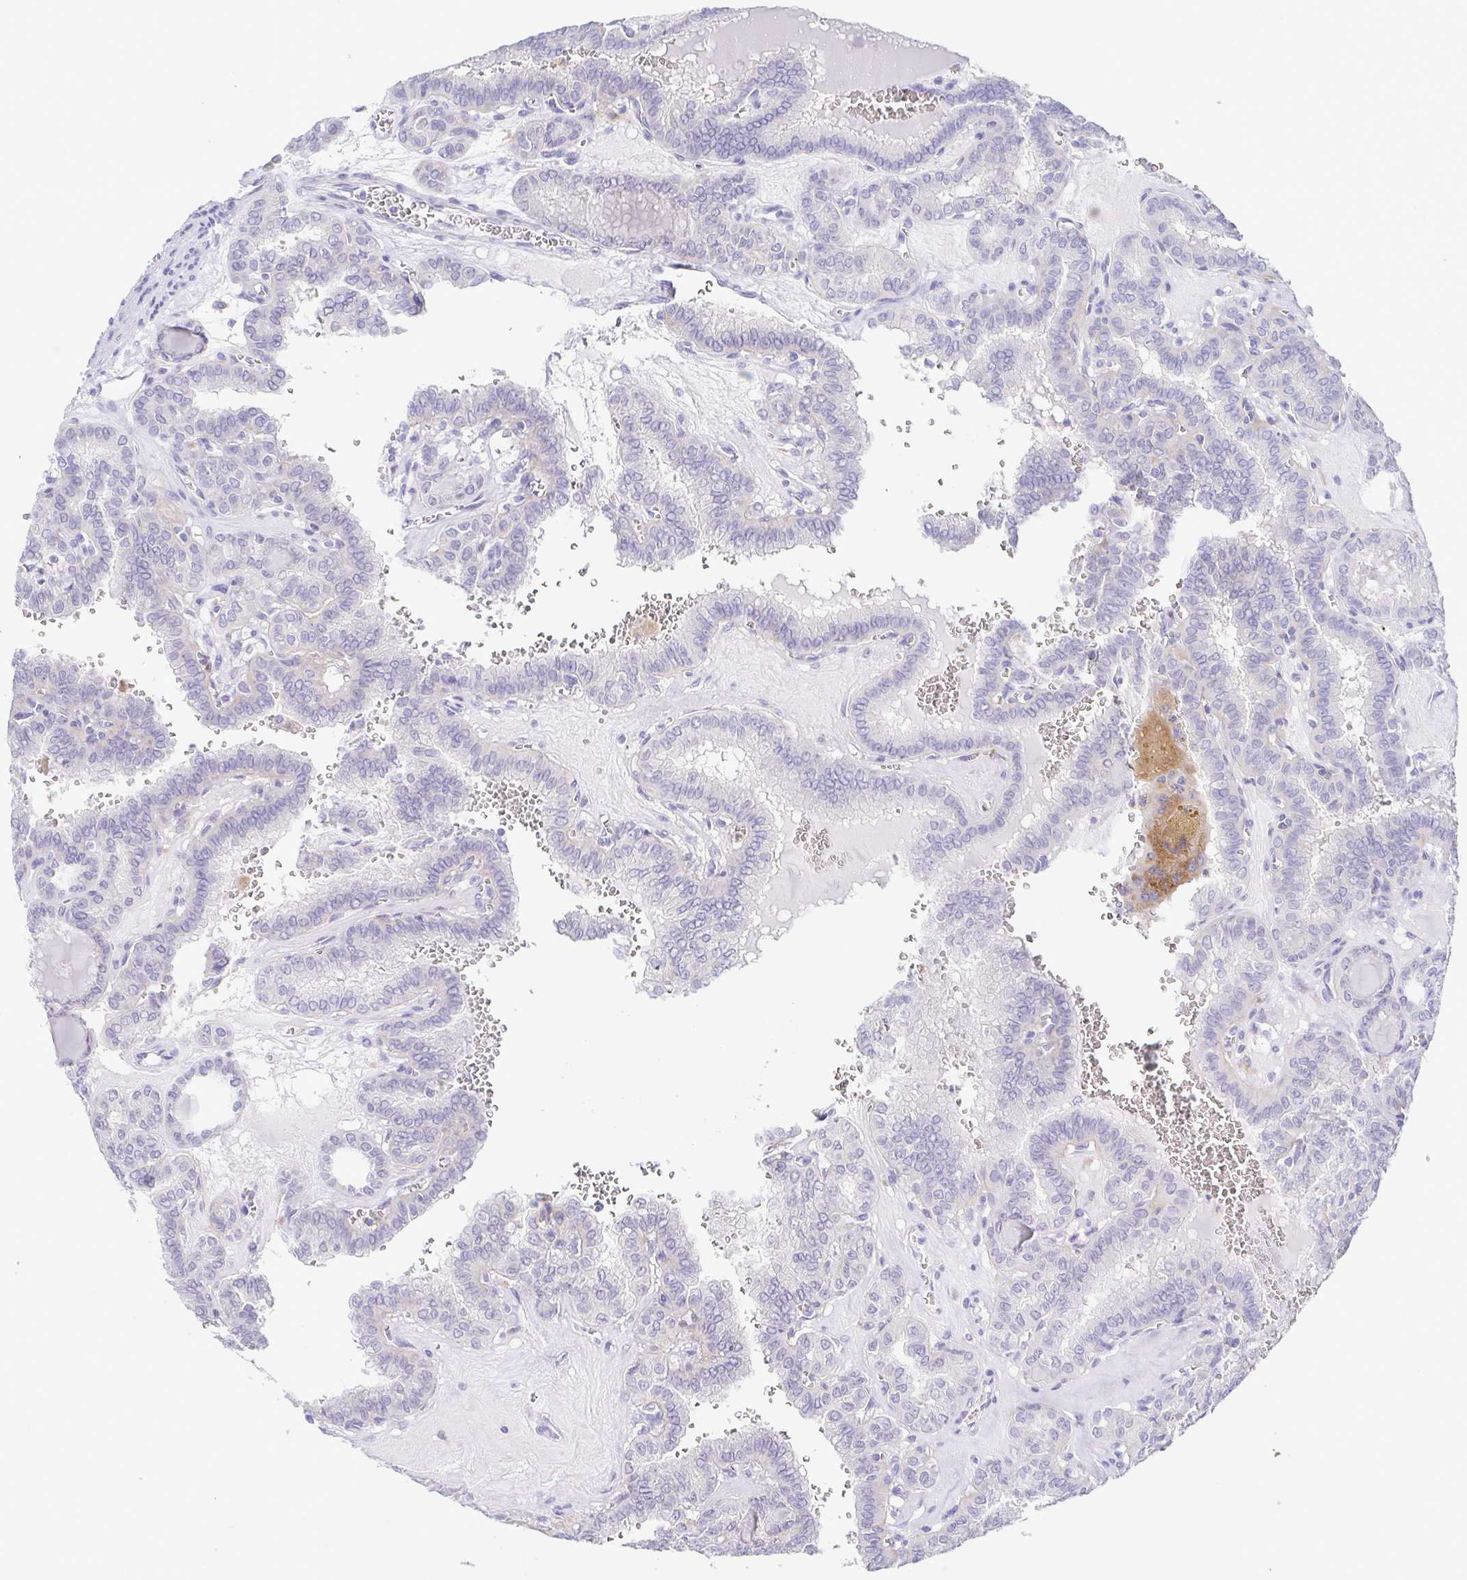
{"staining": {"intensity": "negative", "quantity": "none", "location": "none"}, "tissue": "thyroid cancer", "cell_type": "Tumor cells", "image_type": "cancer", "snomed": [{"axis": "morphology", "description": "Papillary adenocarcinoma, NOS"}, {"axis": "topography", "description": "Thyroid gland"}], "caption": "A micrograph of papillary adenocarcinoma (thyroid) stained for a protein displays no brown staining in tumor cells. Brightfield microscopy of immunohistochemistry stained with DAB (brown) and hematoxylin (blue), captured at high magnification.", "gene": "ATP6V1G2", "patient": {"sex": "female", "age": 41}}